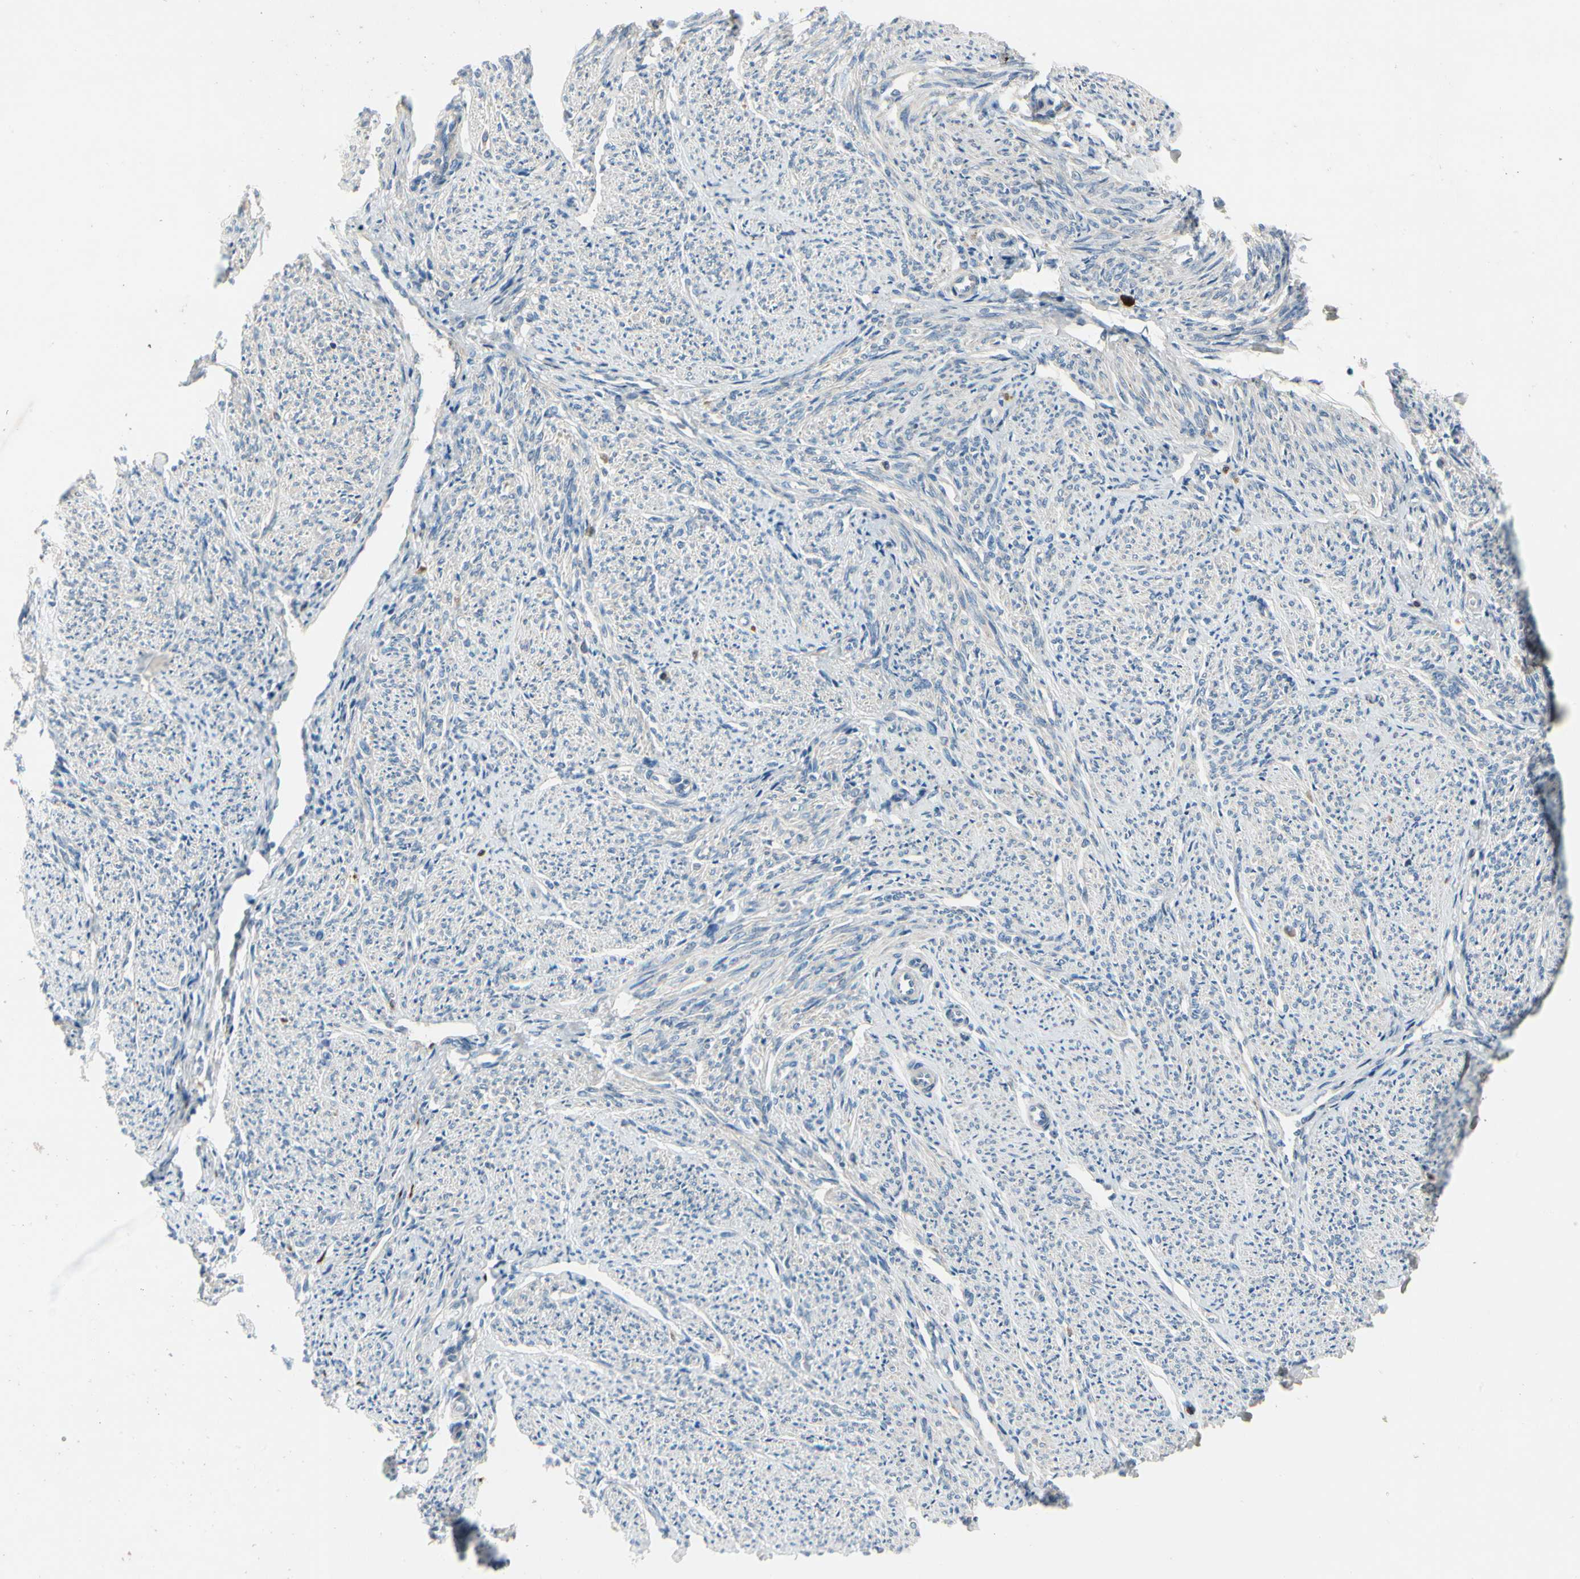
{"staining": {"intensity": "weak", "quantity": "25%-75%", "location": "cytoplasmic/membranous"}, "tissue": "smooth muscle", "cell_type": "Smooth muscle cells", "image_type": "normal", "snomed": [{"axis": "morphology", "description": "Normal tissue, NOS"}, {"axis": "topography", "description": "Smooth muscle"}], "caption": "Immunohistochemistry (IHC) micrograph of unremarkable human smooth muscle stained for a protein (brown), which shows low levels of weak cytoplasmic/membranous staining in about 25%-75% of smooth muscle cells.", "gene": "HJURP", "patient": {"sex": "female", "age": 65}}